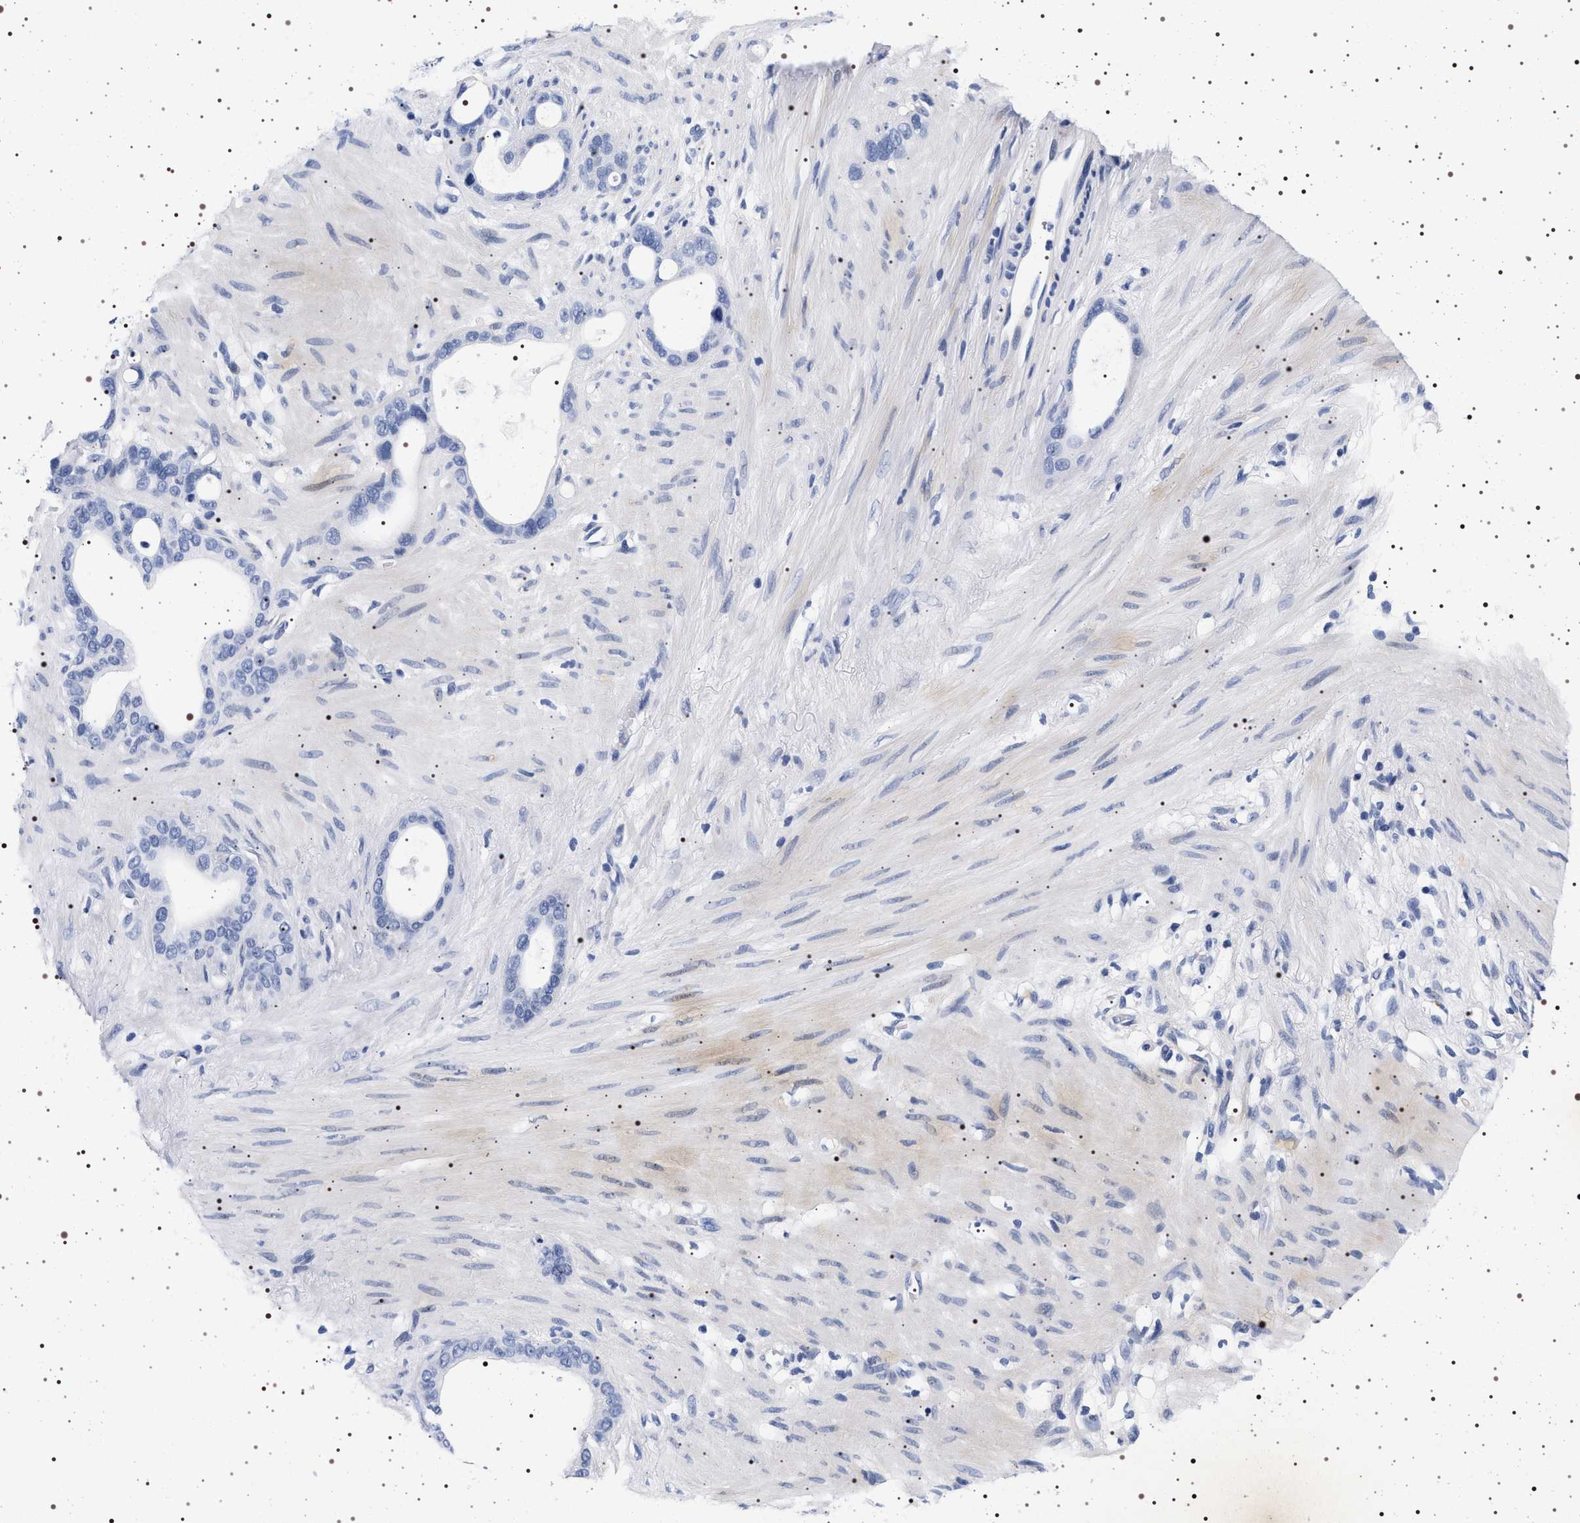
{"staining": {"intensity": "negative", "quantity": "none", "location": "none"}, "tissue": "stomach cancer", "cell_type": "Tumor cells", "image_type": "cancer", "snomed": [{"axis": "morphology", "description": "Adenocarcinoma, NOS"}, {"axis": "topography", "description": "Stomach"}], "caption": "This is an IHC histopathology image of stomach cancer. There is no expression in tumor cells.", "gene": "MAPK10", "patient": {"sex": "female", "age": 75}}